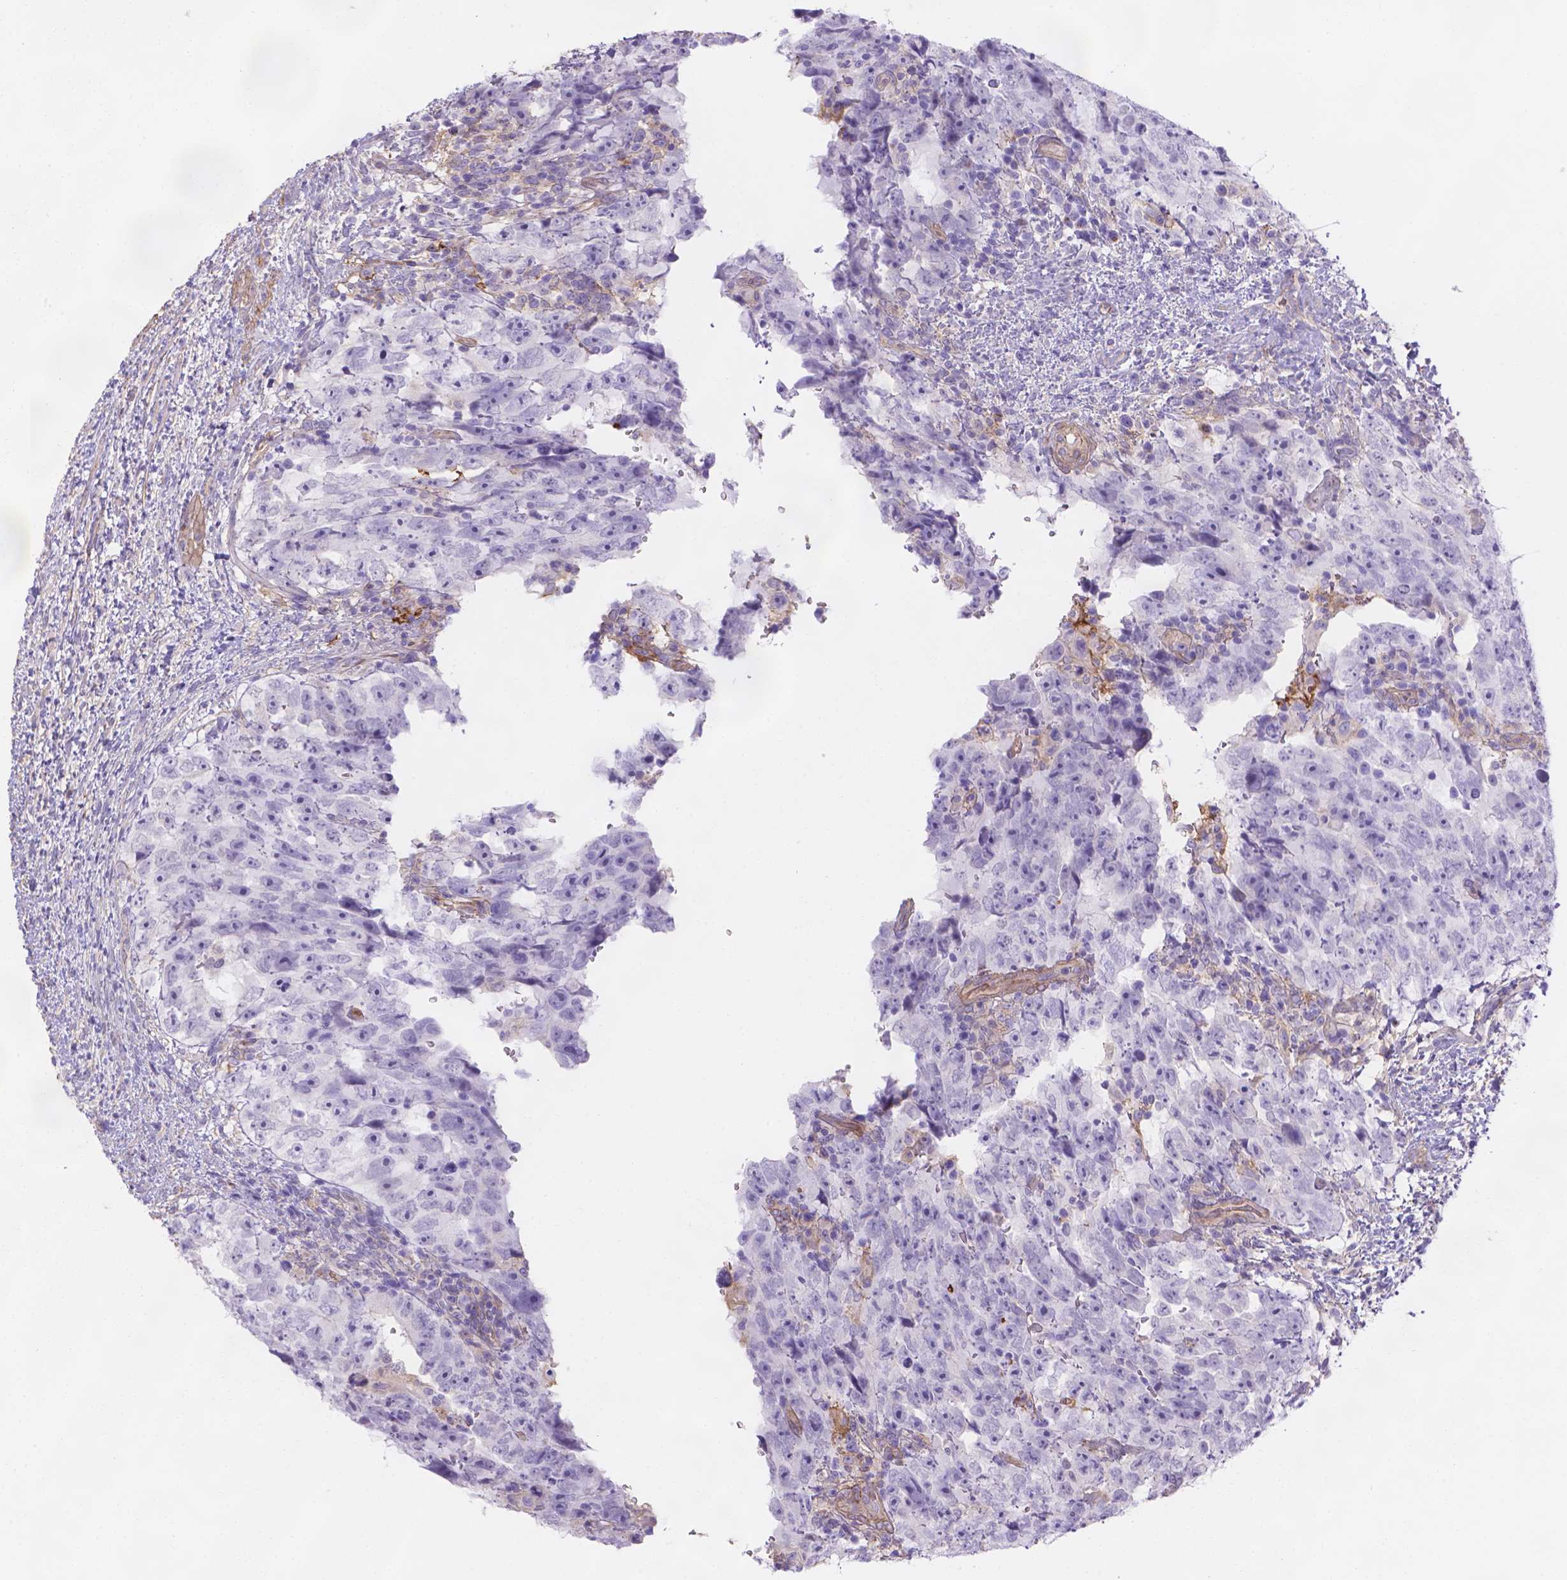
{"staining": {"intensity": "negative", "quantity": "none", "location": "none"}, "tissue": "testis cancer", "cell_type": "Tumor cells", "image_type": "cancer", "snomed": [{"axis": "morphology", "description": "Normal tissue, NOS"}, {"axis": "morphology", "description": "Carcinoma, Embryonal, NOS"}, {"axis": "topography", "description": "Testis"}, {"axis": "topography", "description": "Epididymis"}], "caption": "A photomicrograph of human testis embryonal carcinoma is negative for staining in tumor cells.", "gene": "SLC40A1", "patient": {"sex": "male", "age": 24}}